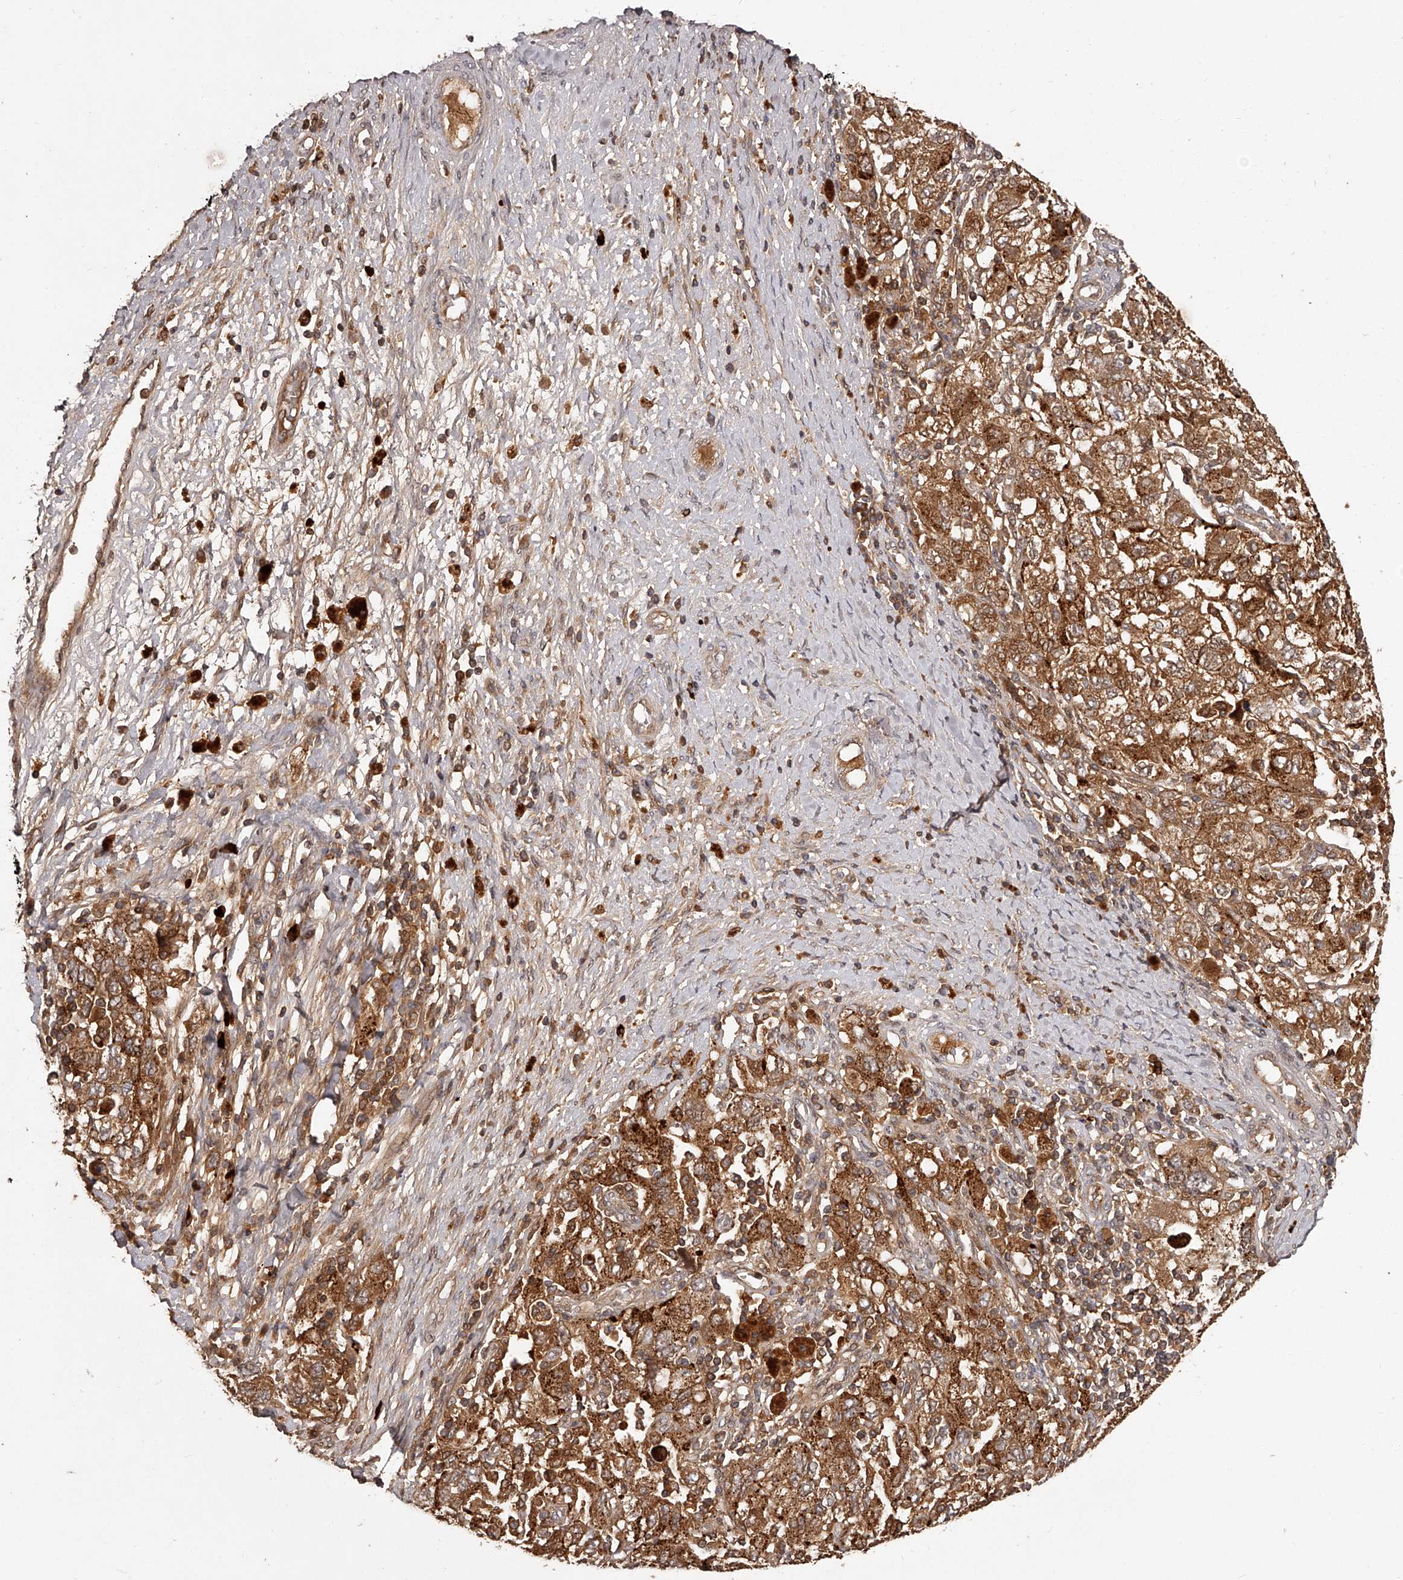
{"staining": {"intensity": "moderate", "quantity": ">75%", "location": "cytoplasmic/membranous"}, "tissue": "ovarian cancer", "cell_type": "Tumor cells", "image_type": "cancer", "snomed": [{"axis": "morphology", "description": "Carcinoma, NOS"}, {"axis": "morphology", "description": "Cystadenocarcinoma, serous, NOS"}, {"axis": "topography", "description": "Ovary"}], "caption": "Moderate cytoplasmic/membranous staining is present in about >75% of tumor cells in ovarian cancer.", "gene": "CRYZL1", "patient": {"sex": "female", "age": 69}}